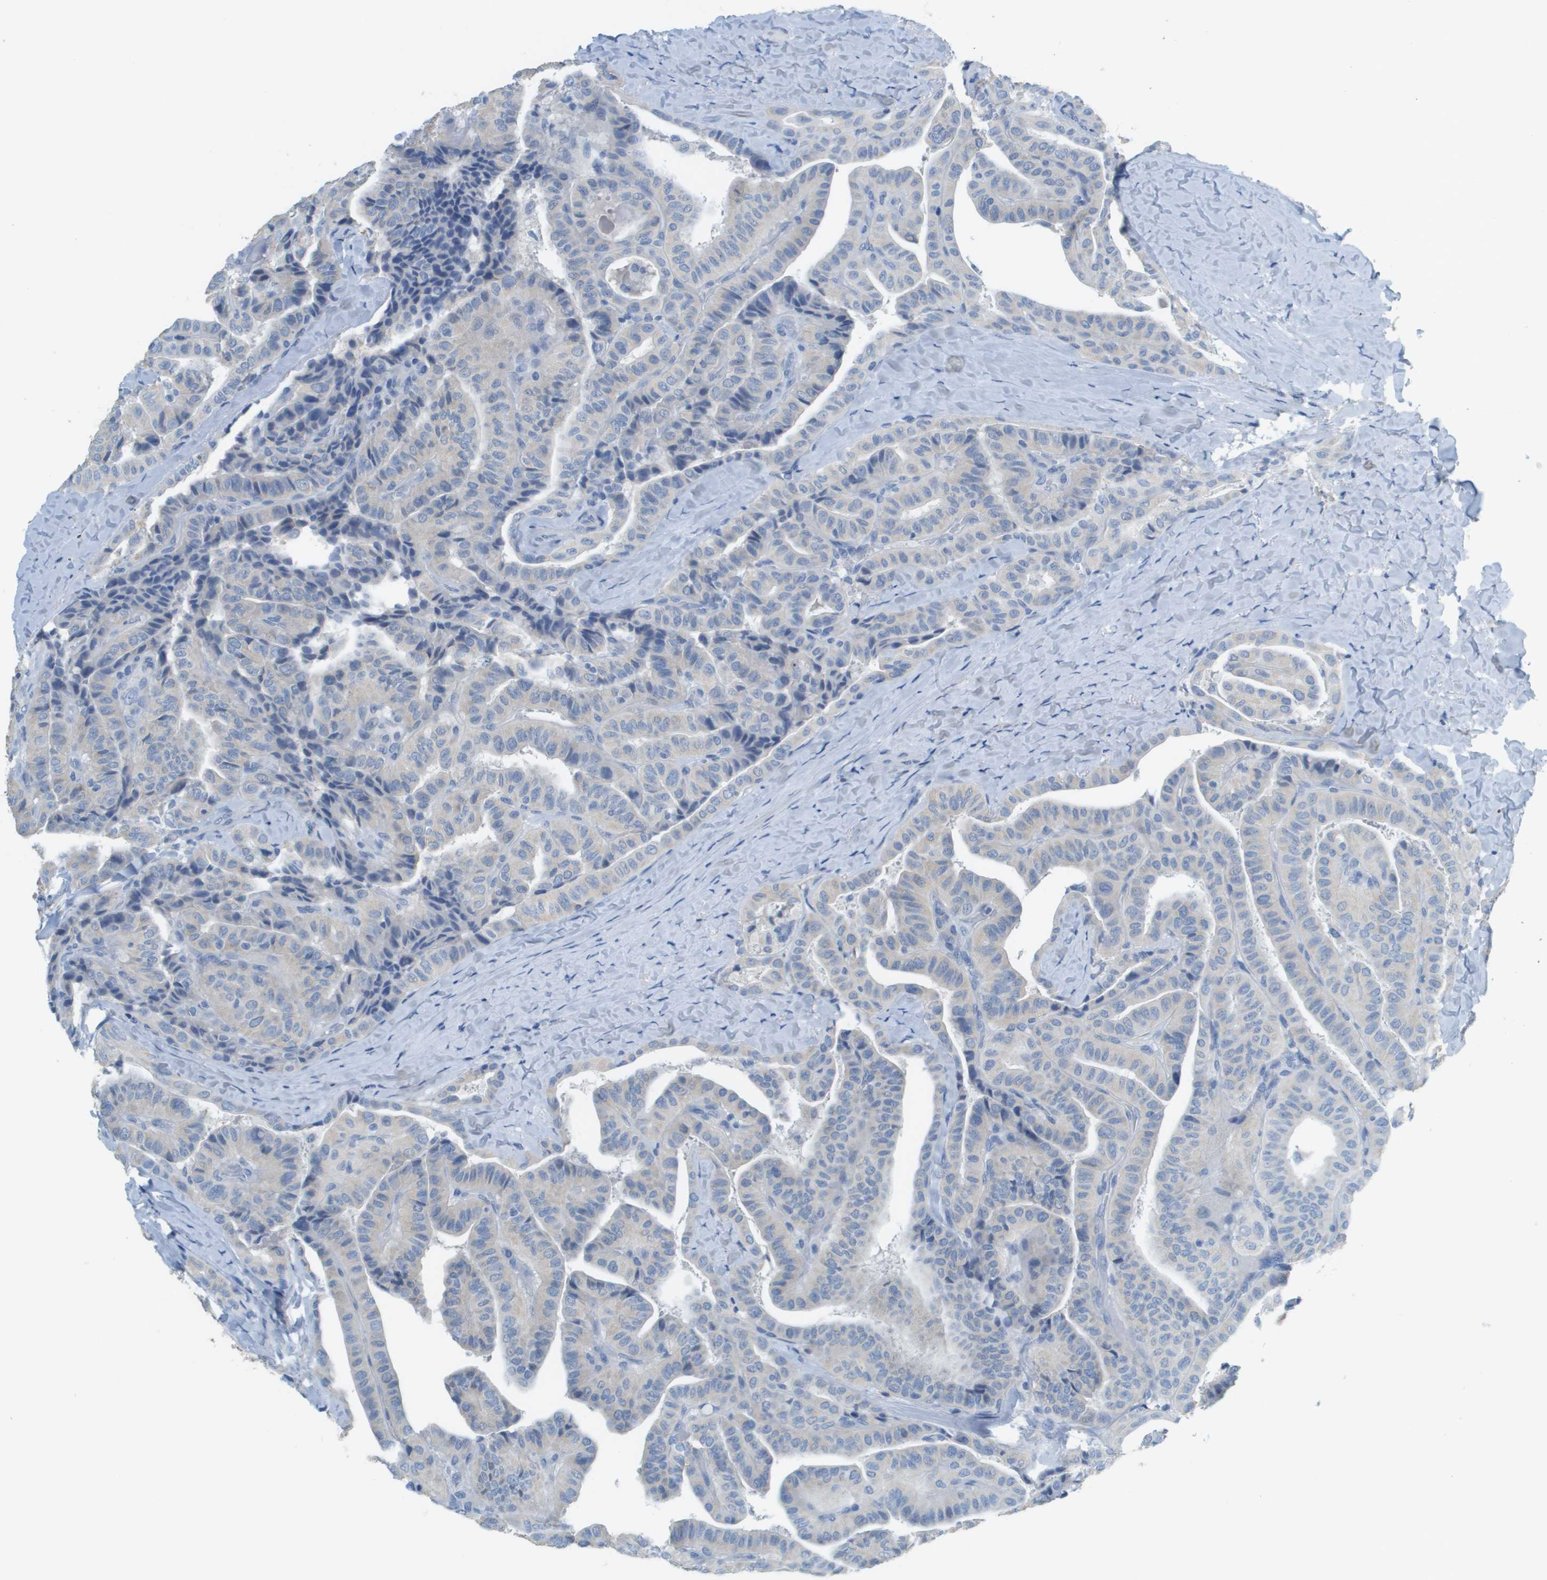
{"staining": {"intensity": "negative", "quantity": "none", "location": "none"}, "tissue": "thyroid cancer", "cell_type": "Tumor cells", "image_type": "cancer", "snomed": [{"axis": "morphology", "description": "Papillary adenocarcinoma, NOS"}, {"axis": "topography", "description": "Thyroid gland"}], "caption": "A high-resolution photomicrograph shows immunohistochemistry staining of papillary adenocarcinoma (thyroid), which exhibits no significant expression in tumor cells.", "gene": "PTGDR2", "patient": {"sex": "male", "age": 77}}